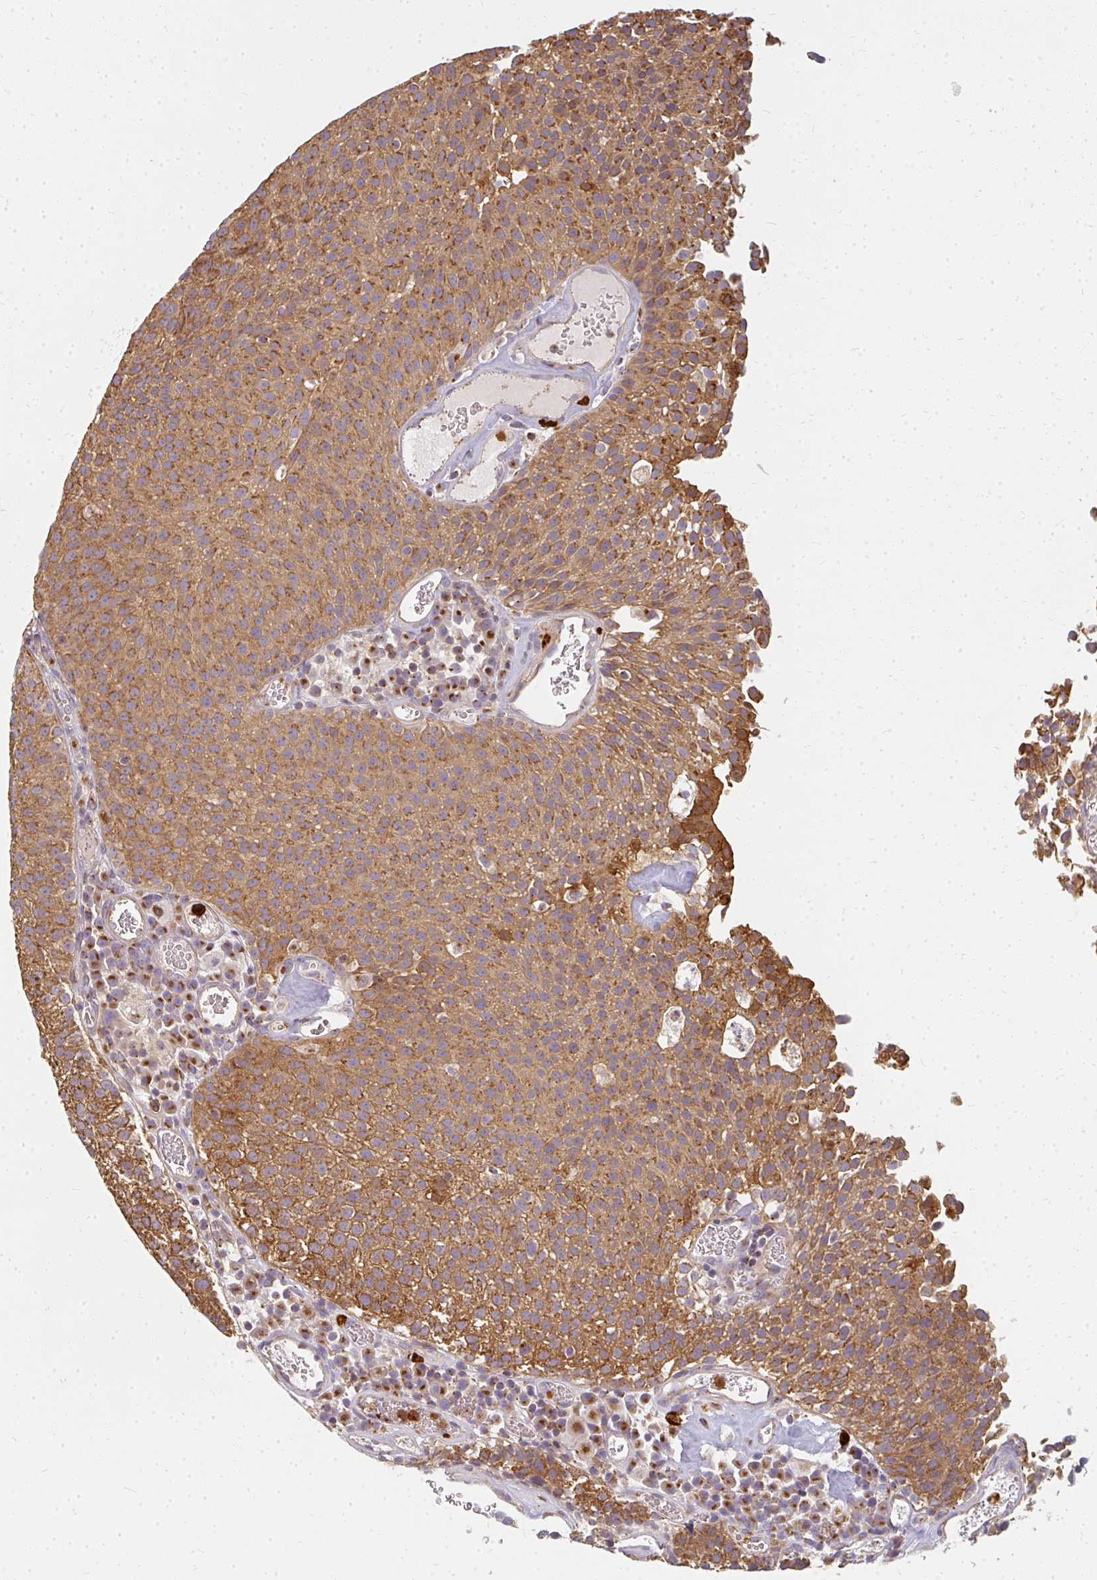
{"staining": {"intensity": "moderate", "quantity": ">75%", "location": "cytoplasmic/membranous"}, "tissue": "urothelial cancer", "cell_type": "Tumor cells", "image_type": "cancer", "snomed": [{"axis": "morphology", "description": "Urothelial carcinoma, Low grade"}, {"axis": "topography", "description": "Urinary bladder"}], "caption": "Low-grade urothelial carcinoma tissue shows moderate cytoplasmic/membranous staining in about >75% of tumor cells", "gene": "CNTRL", "patient": {"sex": "female", "age": 79}}